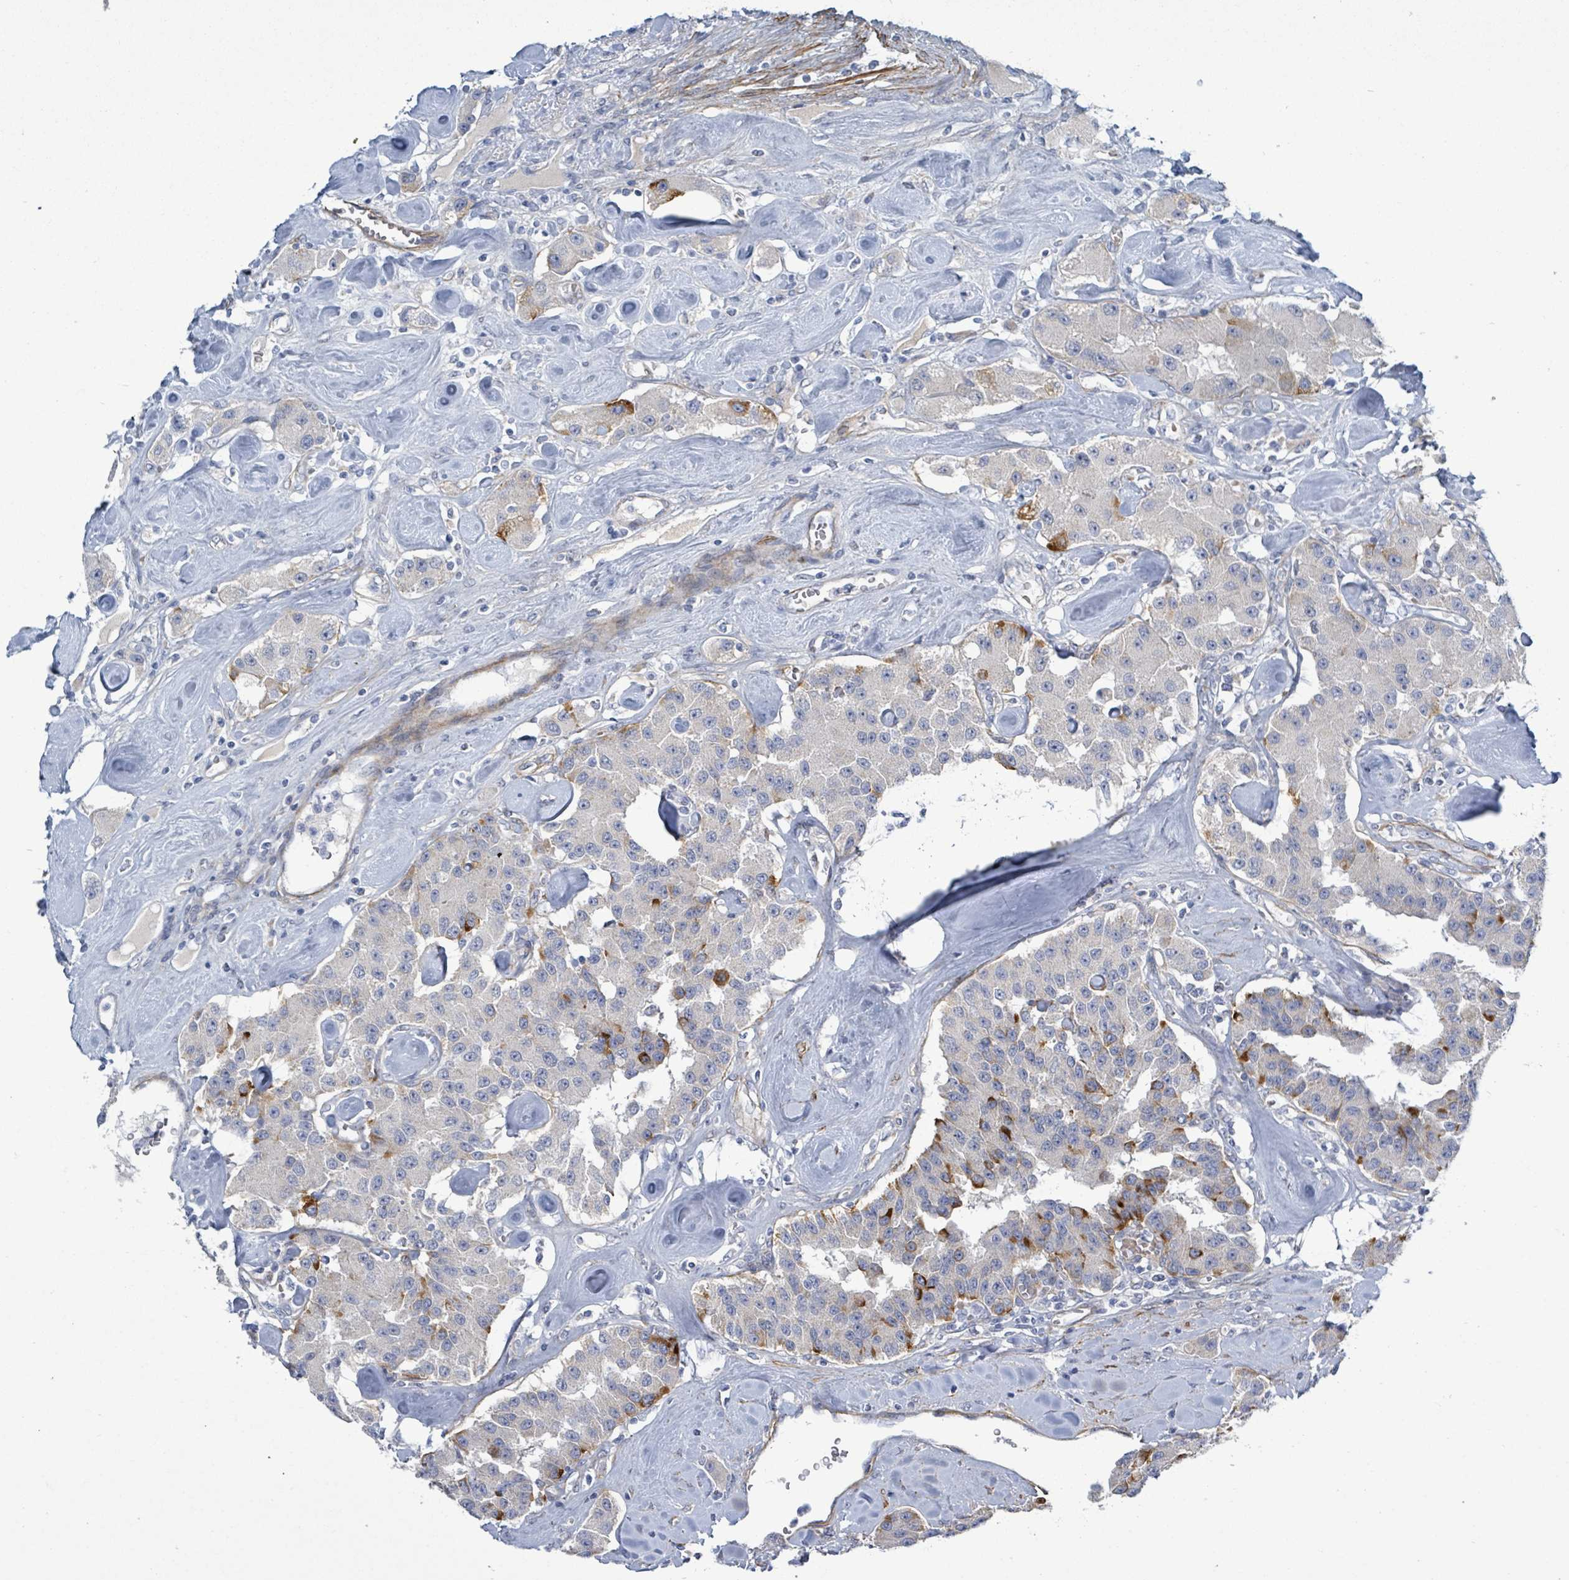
{"staining": {"intensity": "strong", "quantity": "<25%", "location": "cytoplasmic/membranous"}, "tissue": "carcinoid", "cell_type": "Tumor cells", "image_type": "cancer", "snomed": [{"axis": "morphology", "description": "Carcinoid, malignant, NOS"}, {"axis": "topography", "description": "Pancreas"}], "caption": "Immunohistochemistry staining of malignant carcinoid, which reveals medium levels of strong cytoplasmic/membranous staining in about <25% of tumor cells indicating strong cytoplasmic/membranous protein expression. The staining was performed using DAB (brown) for protein detection and nuclei were counterstained in hematoxylin (blue).", "gene": "DMRTC1B", "patient": {"sex": "male", "age": 41}}